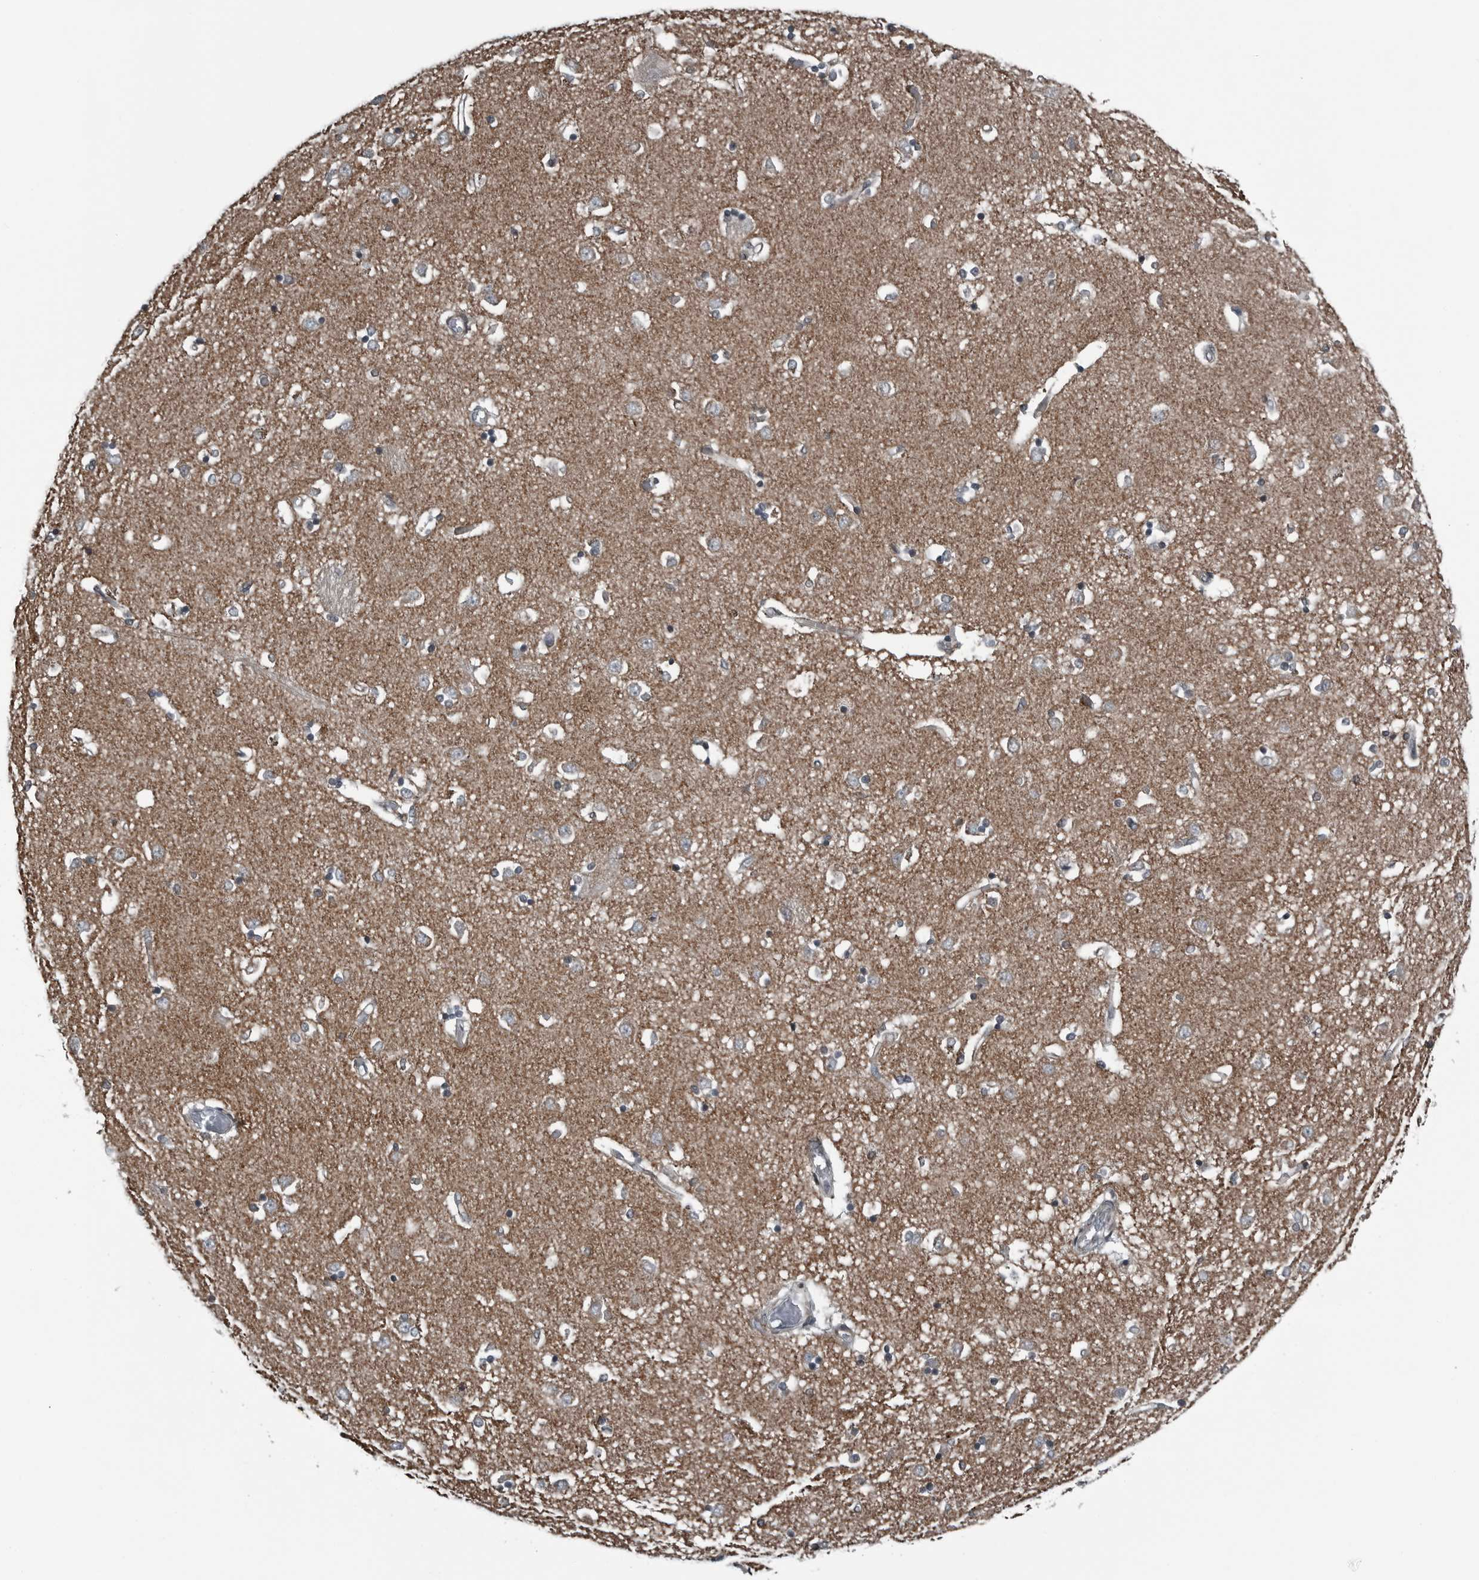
{"staining": {"intensity": "negative", "quantity": "none", "location": "none"}, "tissue": "caudate", "cell_type": "Glial cells", "image_type": "normal", "snomed": [{"axis": "morphology", "description": "Normal tissue, NOS"}, {"axis": "topography", "description": "Lateral ventricle wall"}], "caption": "DAB (3,3'-diaminobenzidine) immunohistochemical staining of unremarkable caudate demonstrates no significant positivity in glial cells.", "gene": "GAK", "patient": {"sex": "male", "age": 45}}